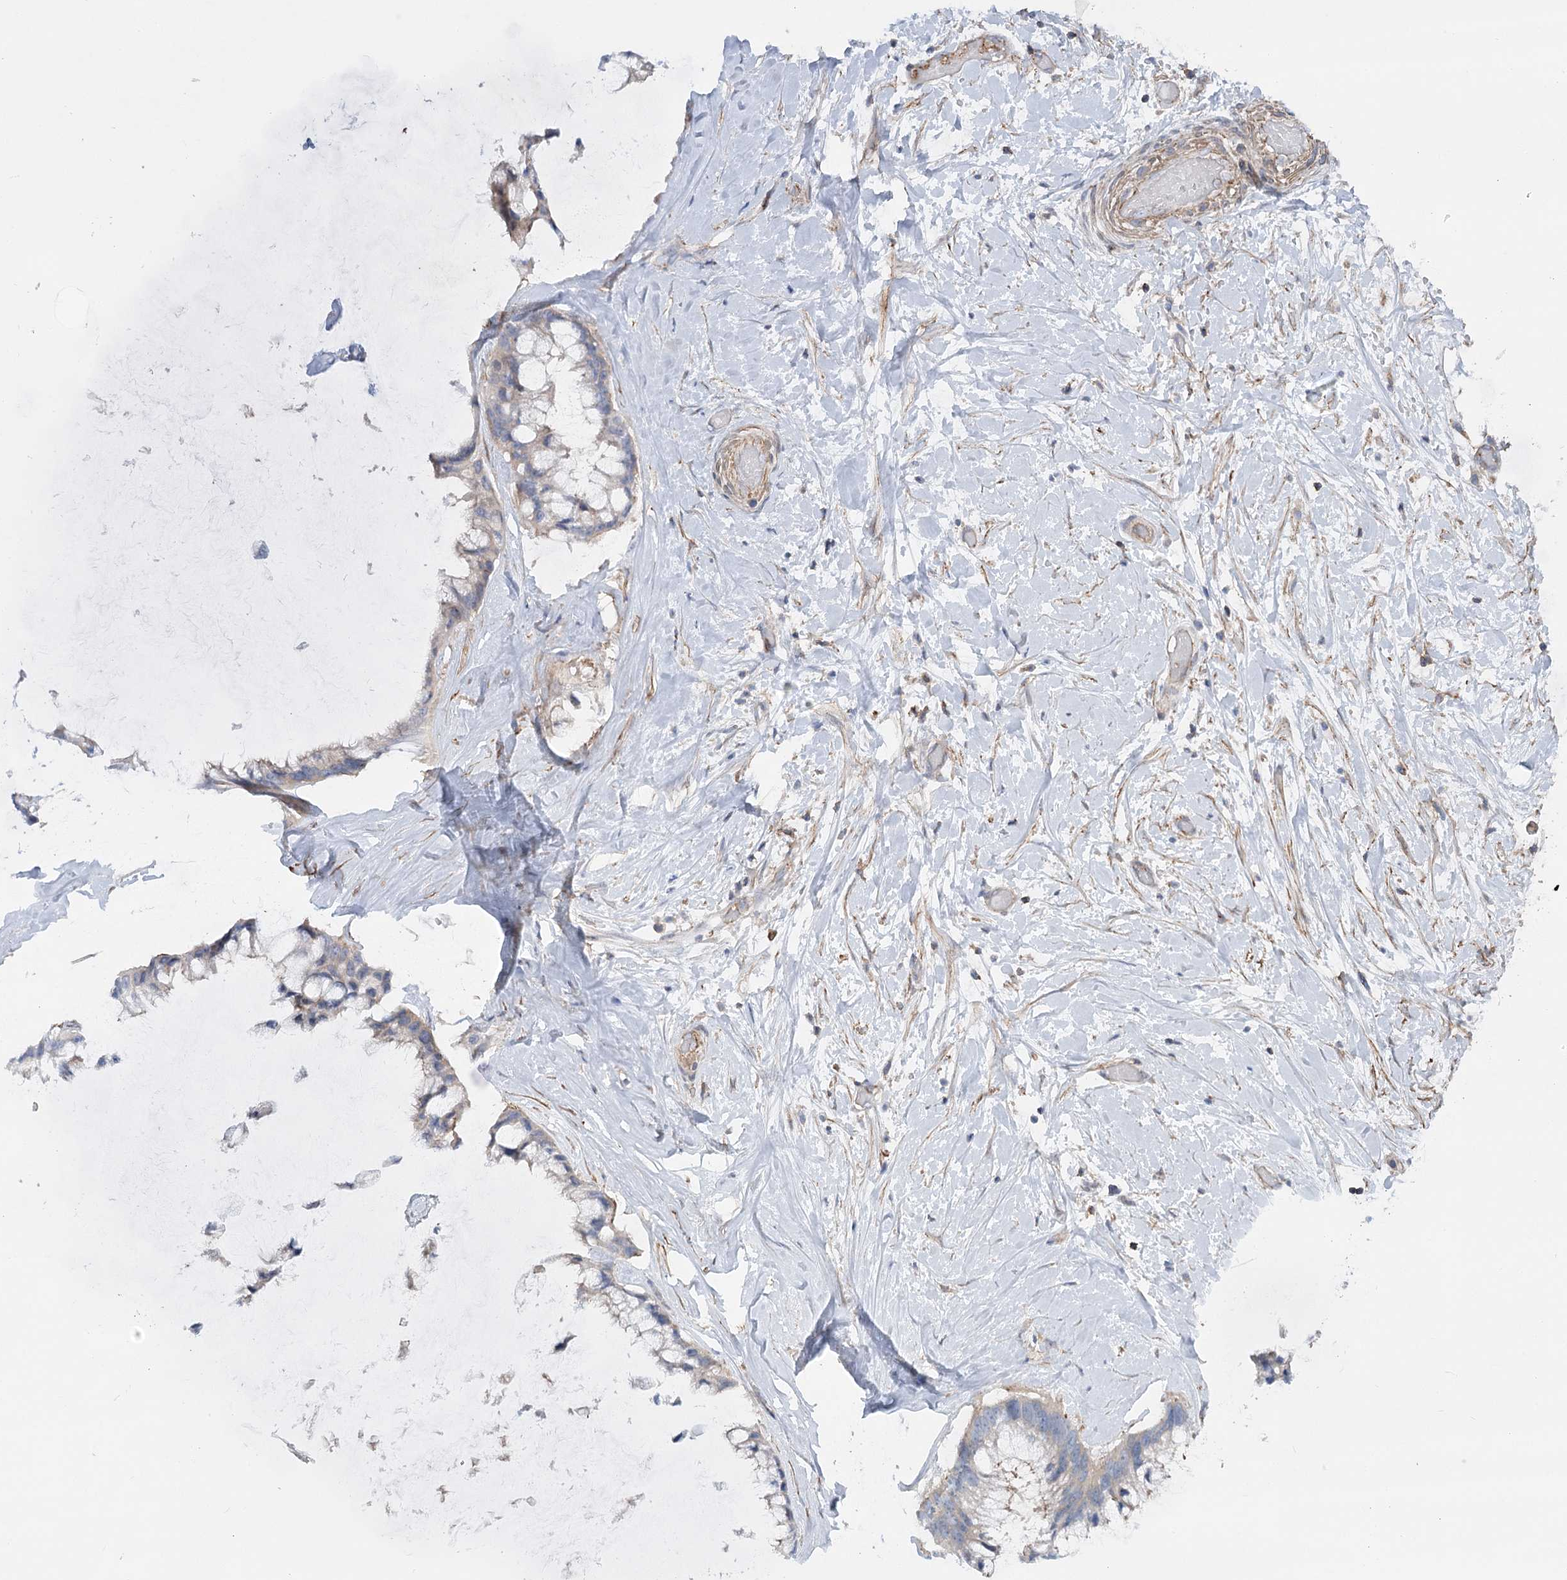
{"staining": {"intensity": "weak", "quantity": "<25%", "location": "cytoplasmic/membranous"}, "tissue": "ovarian cancer", "cell_type": "Tumor cells", "image_type": "cancer", "snomed": [{"axis": "morphology", "description": "Cystadenocarcinoma, mucinous, NOS"}, {"axis": "topography", "description": "Ovary"}], "caption": "High power microscopy photomicrograph of an IHC micrograph of ovarian cancer (mucinous cystadenocarcinoma), revealing no significant positivity in tumor cells.", "gene": "LARP1B", "patient": {"sex": "female", "age": 39}}